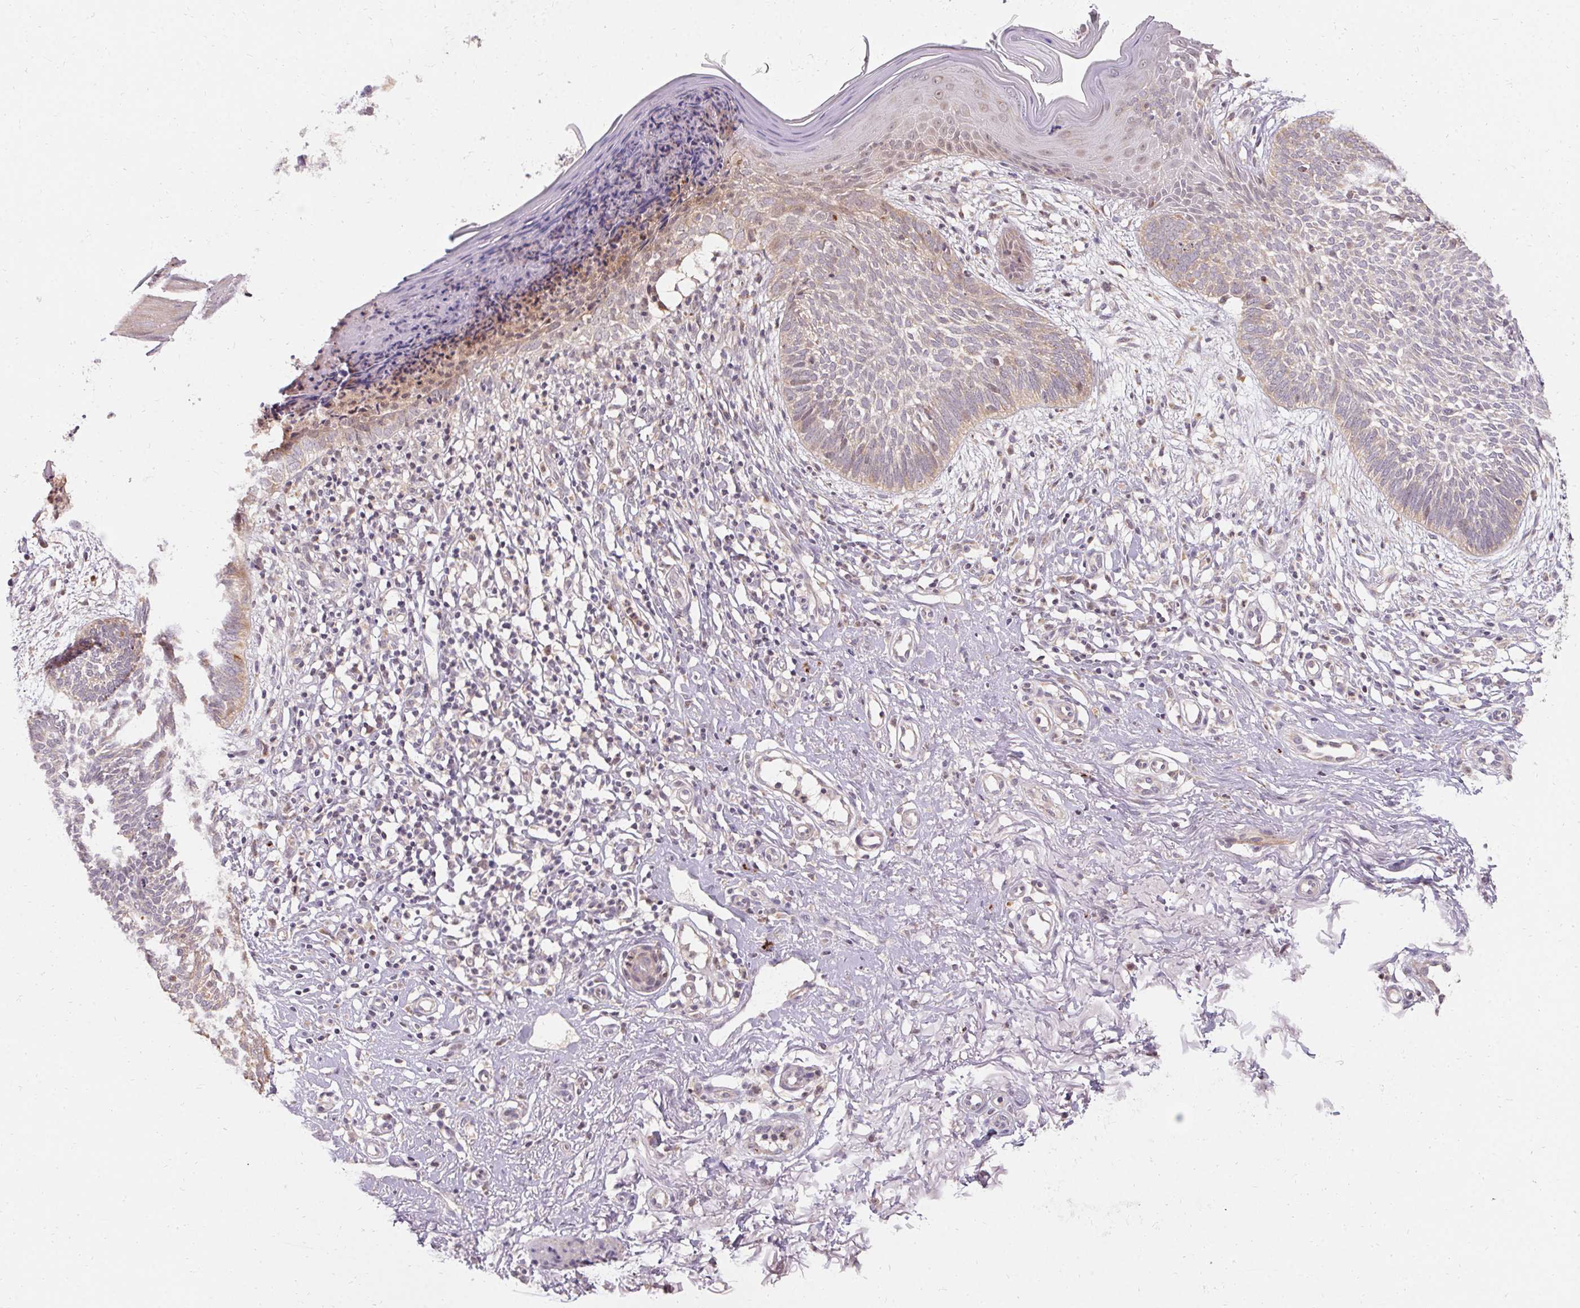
{"staining": {"intensity": "weak", "quantity": "<25%", "location": "cytoplasmic/membranous"}, "tissue": "skin cancer", "cell_type": "Tumor cells", "image_type": "cancer", "snomed": [{"axis": "morphology", "description": "Basal cell carcinoma"}, {"axis": "topography", "description": "Skin"}], "caption": "There is no significant positivity in tumor cells of skin cancer (basal cell carcinoma).", "gene": "TRIP13", "patient": {"sex": "female", "age": 84}}